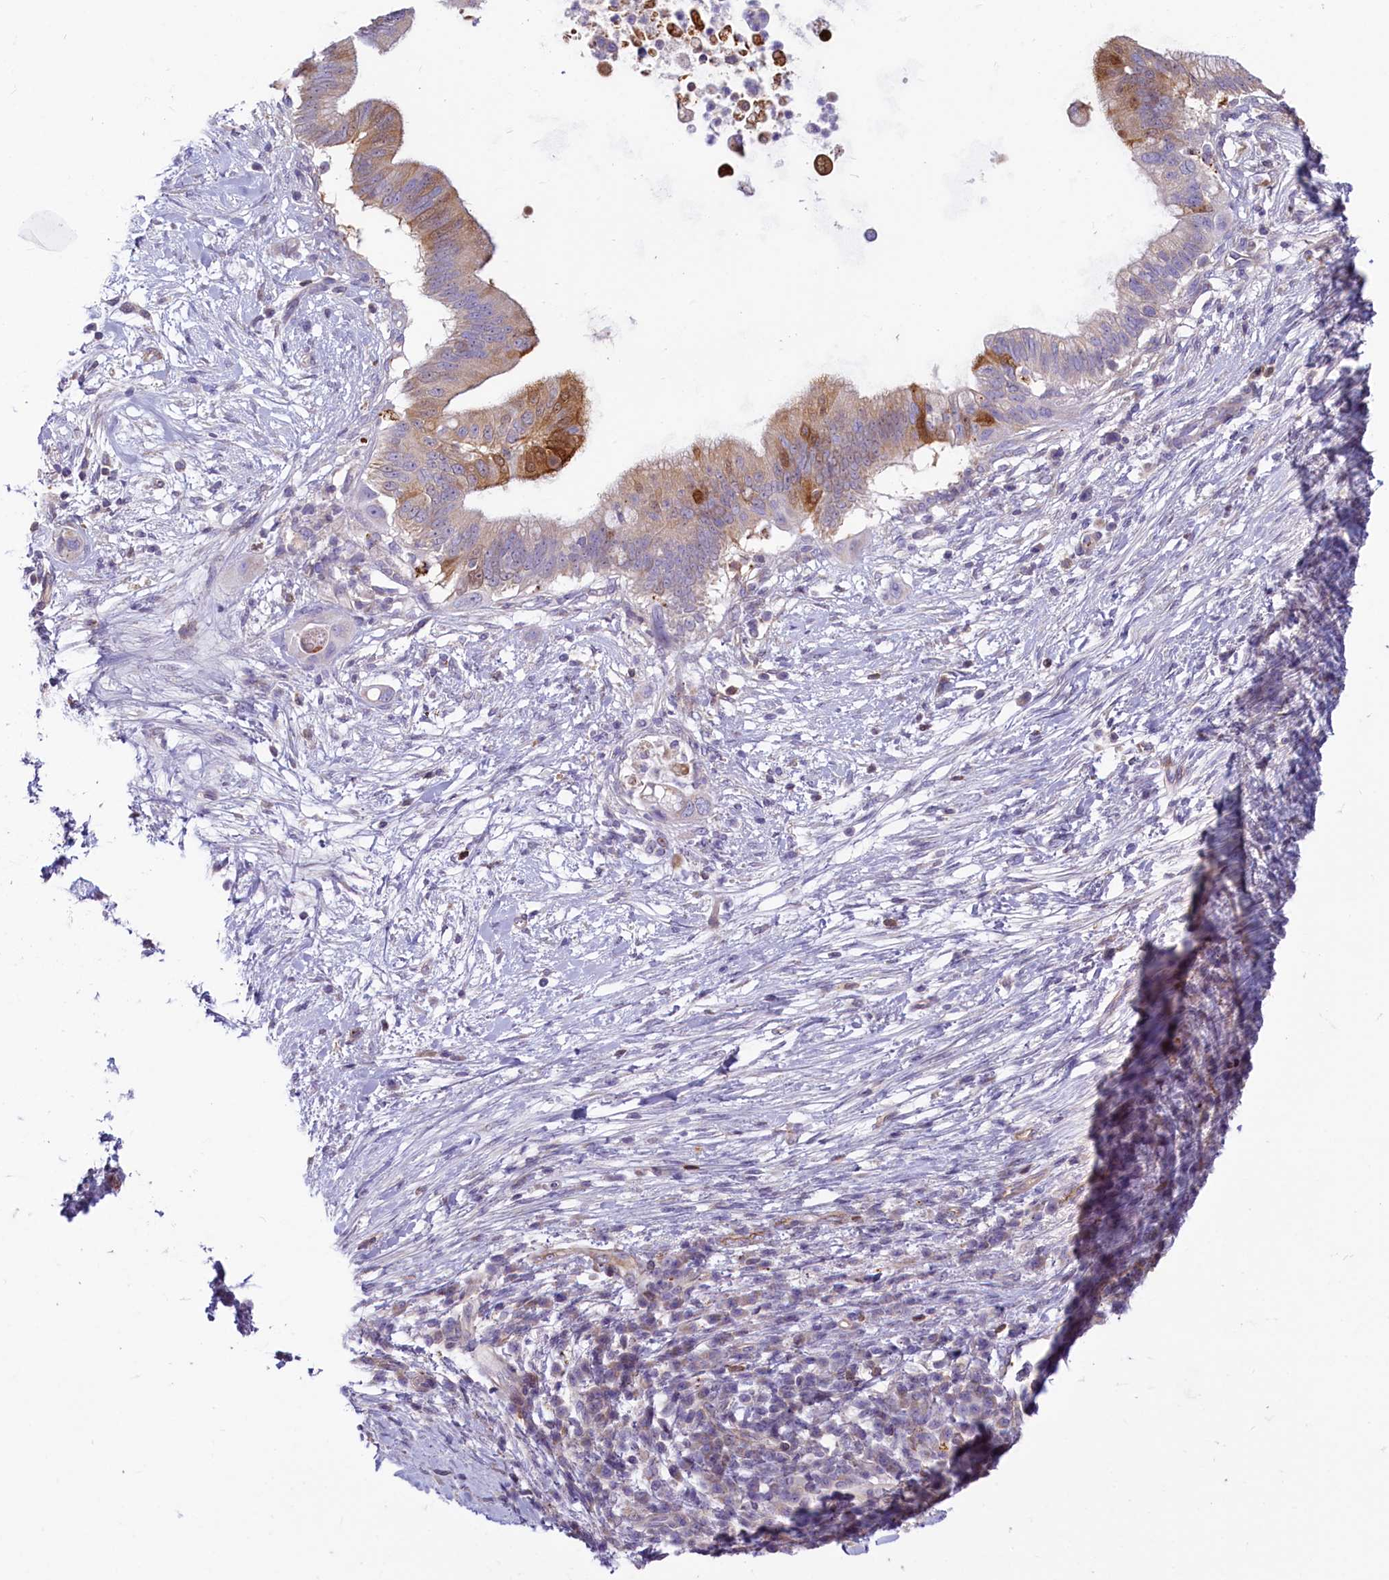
{"staining": {"intensity": "moderate", "quantity": "25%-75%", "location": "cytoplasmic/membranous"}, "tissue": "pancreatic cancer", "cell_type": "Tumor cells", "image_type": "cancer", "snomed": [{"axis": "morphology", "description": "Adenocarcinoma, NOS"}, {"axis": "topography", "description": "Pancreas"}], "caption": "Approximately 25%-75% of tumor cells in human adenocarcinoma (pancreatic) show moderate cytoplasmic/membranous protein expression as visualized by brown immunohistochemical staining.", "gene": "LMOD3", "patient": {"sex": "male", "age": 68}}